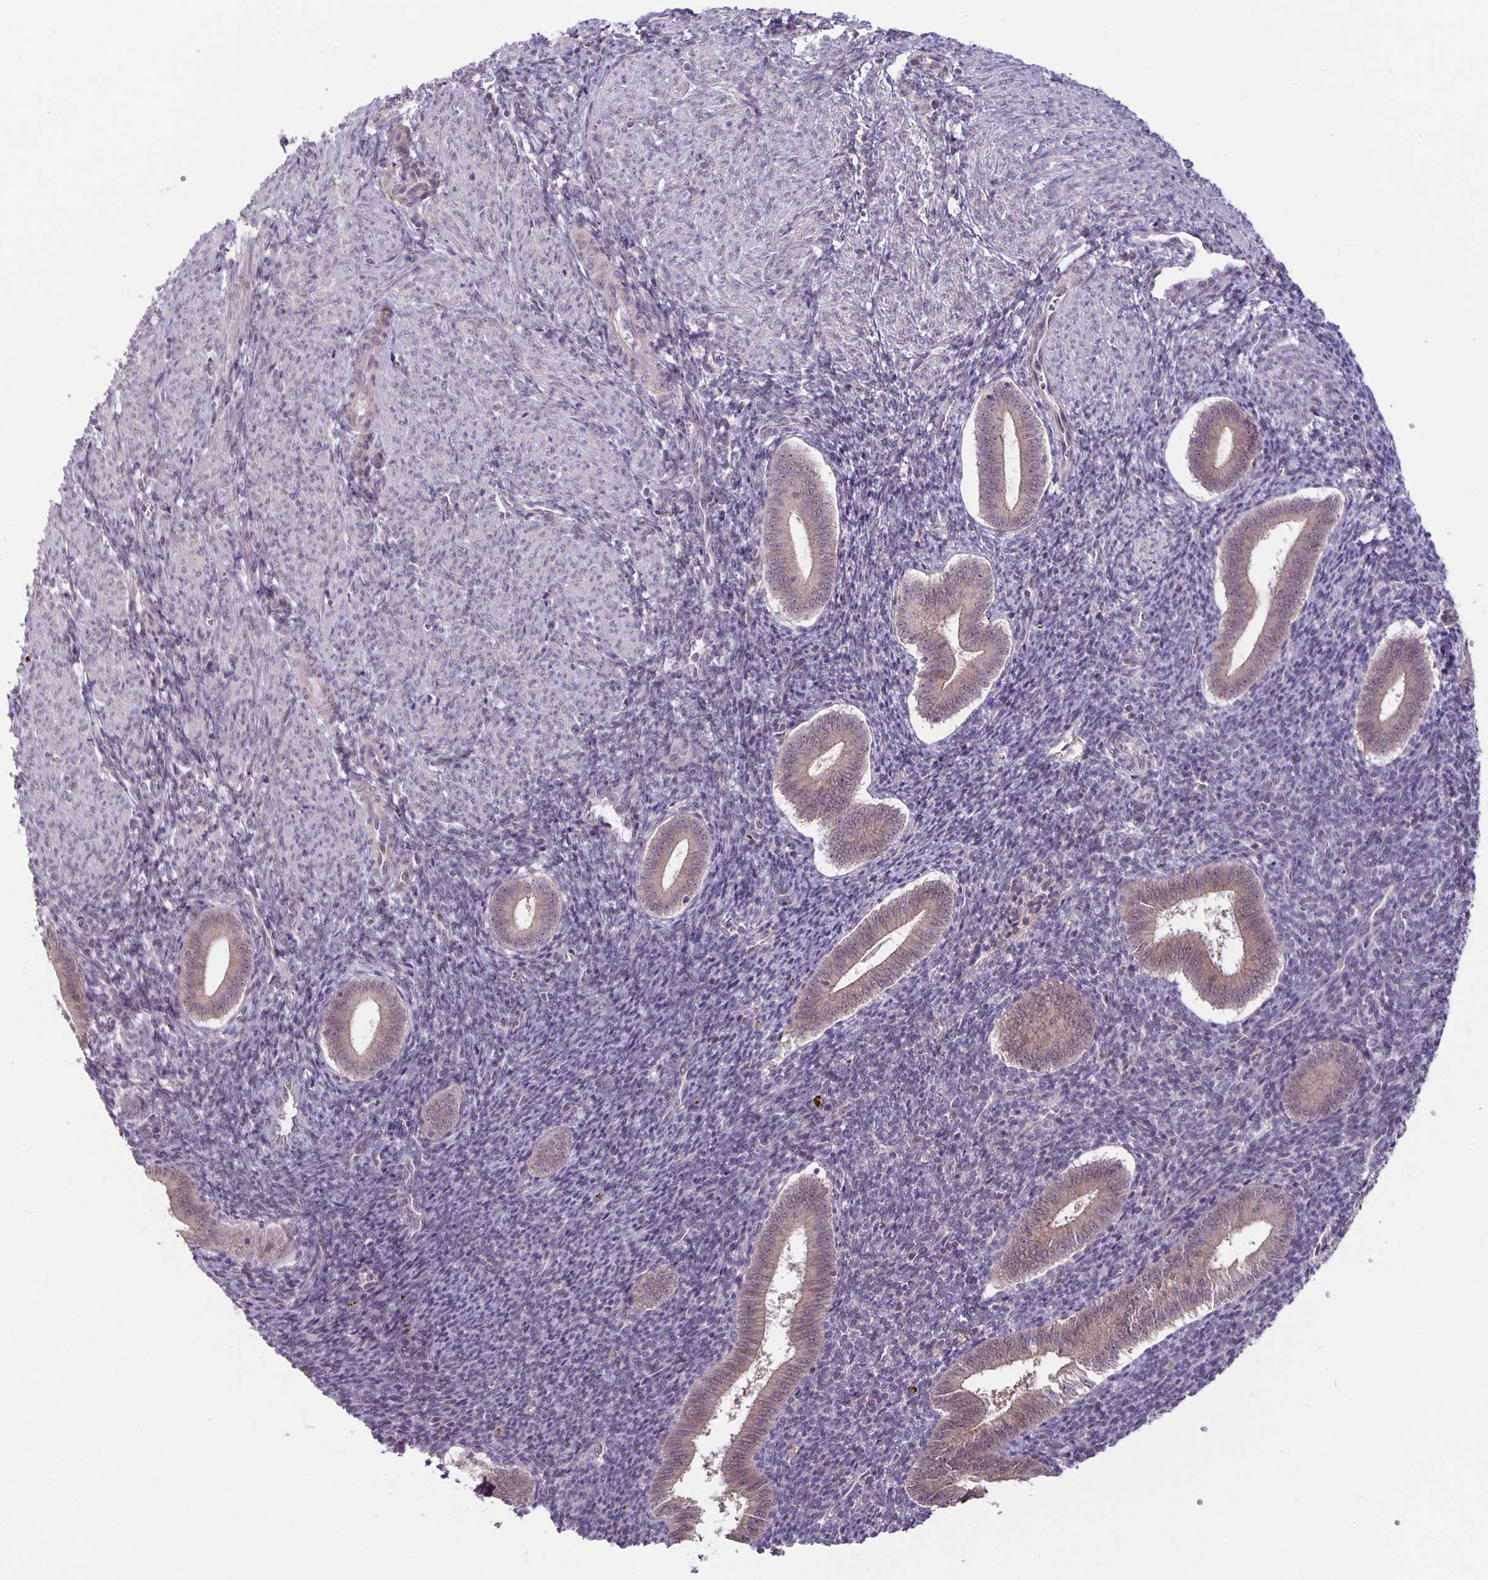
{"staining": {"intensity": "negative", "quantity": "none", "location": "none"}, "tissue": "endometrium", "cell_type": "Cells in endometrial stroma", "image_type": "normal", "snomed": [{"axis": "morphology", "description": "Normal tissue, NOS"}, {"axis": "topography", "description": "Endometrium"}], "caption": "The IHC micrograph has no significant positivity in cells in endometrial stroma of endometrium.", "gene": "ARVCF", "patient": {"sex": "female", "age": 25}}